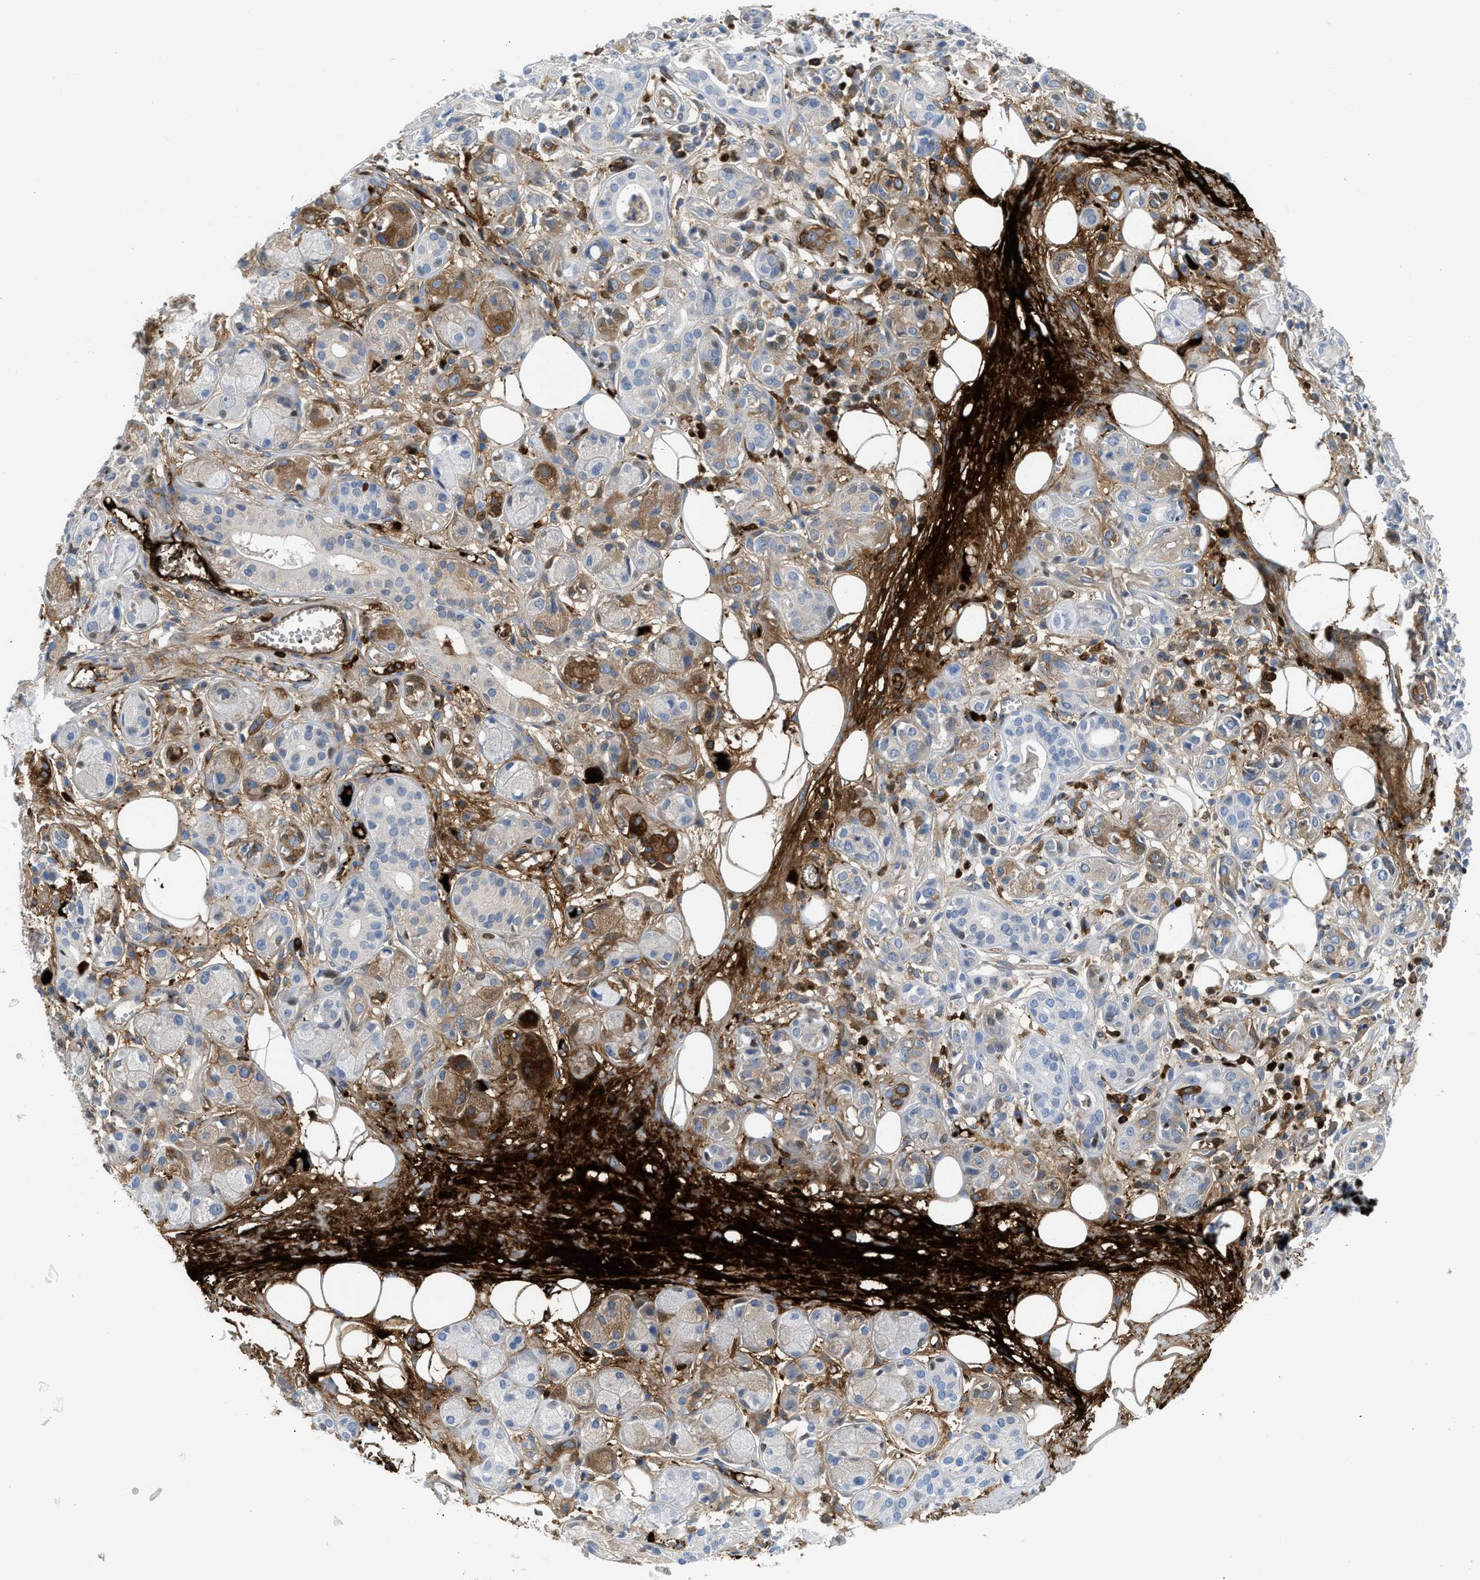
{"staining": {"intensity": "negative", "quantity": "none", "location": "none"}, "tissue": "adipose tissue", "cell_type": "Adipocytes", "image_type": "normal", "snomed": [{"axis": "morphology", "description": "Normal tissue, NOS"}, {"axis": "morphology", "description": "Inflammation, NOS"}, {"axis": "topography", "description": "Salivary gland"}, {"axis": "topography", "description": "Peripheral nerve tissue"}], "caption": "The histopathology image reveals no significant expression in adipocytes of adipose tissue. Nuclei are stained in blue.", "gene": "LEF1", "patient": {"sex": "female", "age": 75}}